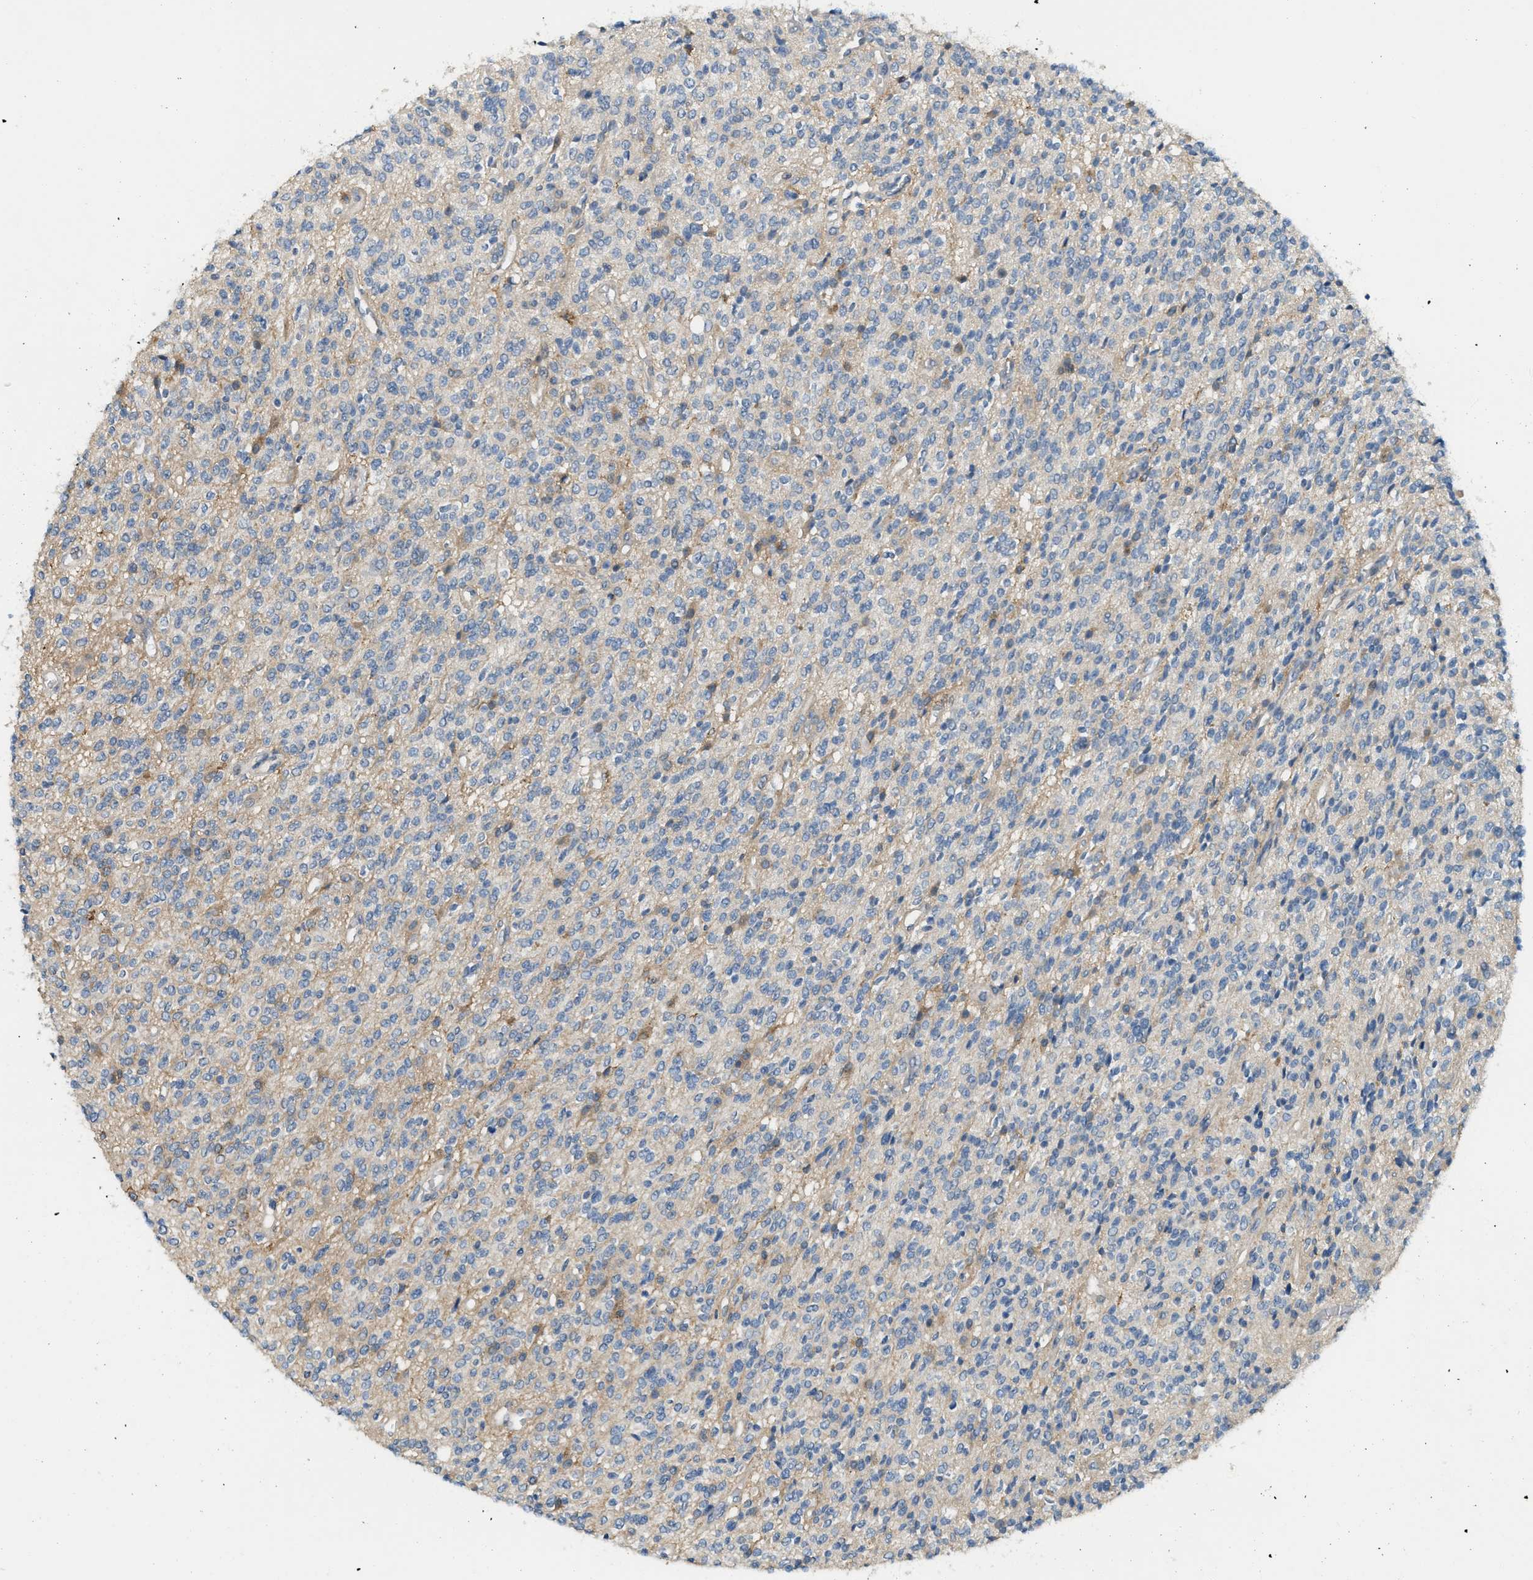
{"staining": {"intensity": "moderate", "quantity": "<25%", "location": "cytoplasmic/membranous"}, "tissue": "glioma", "cell_type": "Tumor cells", "image_type": "cancer", "snomed": [{"axis": "morphology", "description": "Glioma, malignant, High grade"}, {"axis": "topography", "description": "Brain"}], "caption": "A histopathology image of malignant glioma (high-grade) stained for a protein demonstrates moderate cytoplasmic/membranous brown staining in tumor cells. (brown staining indicates protein expression, while blue staining denotes nuclei).", "gene": "PDCL3", "patient": {"sex": "male", "age": 34}}